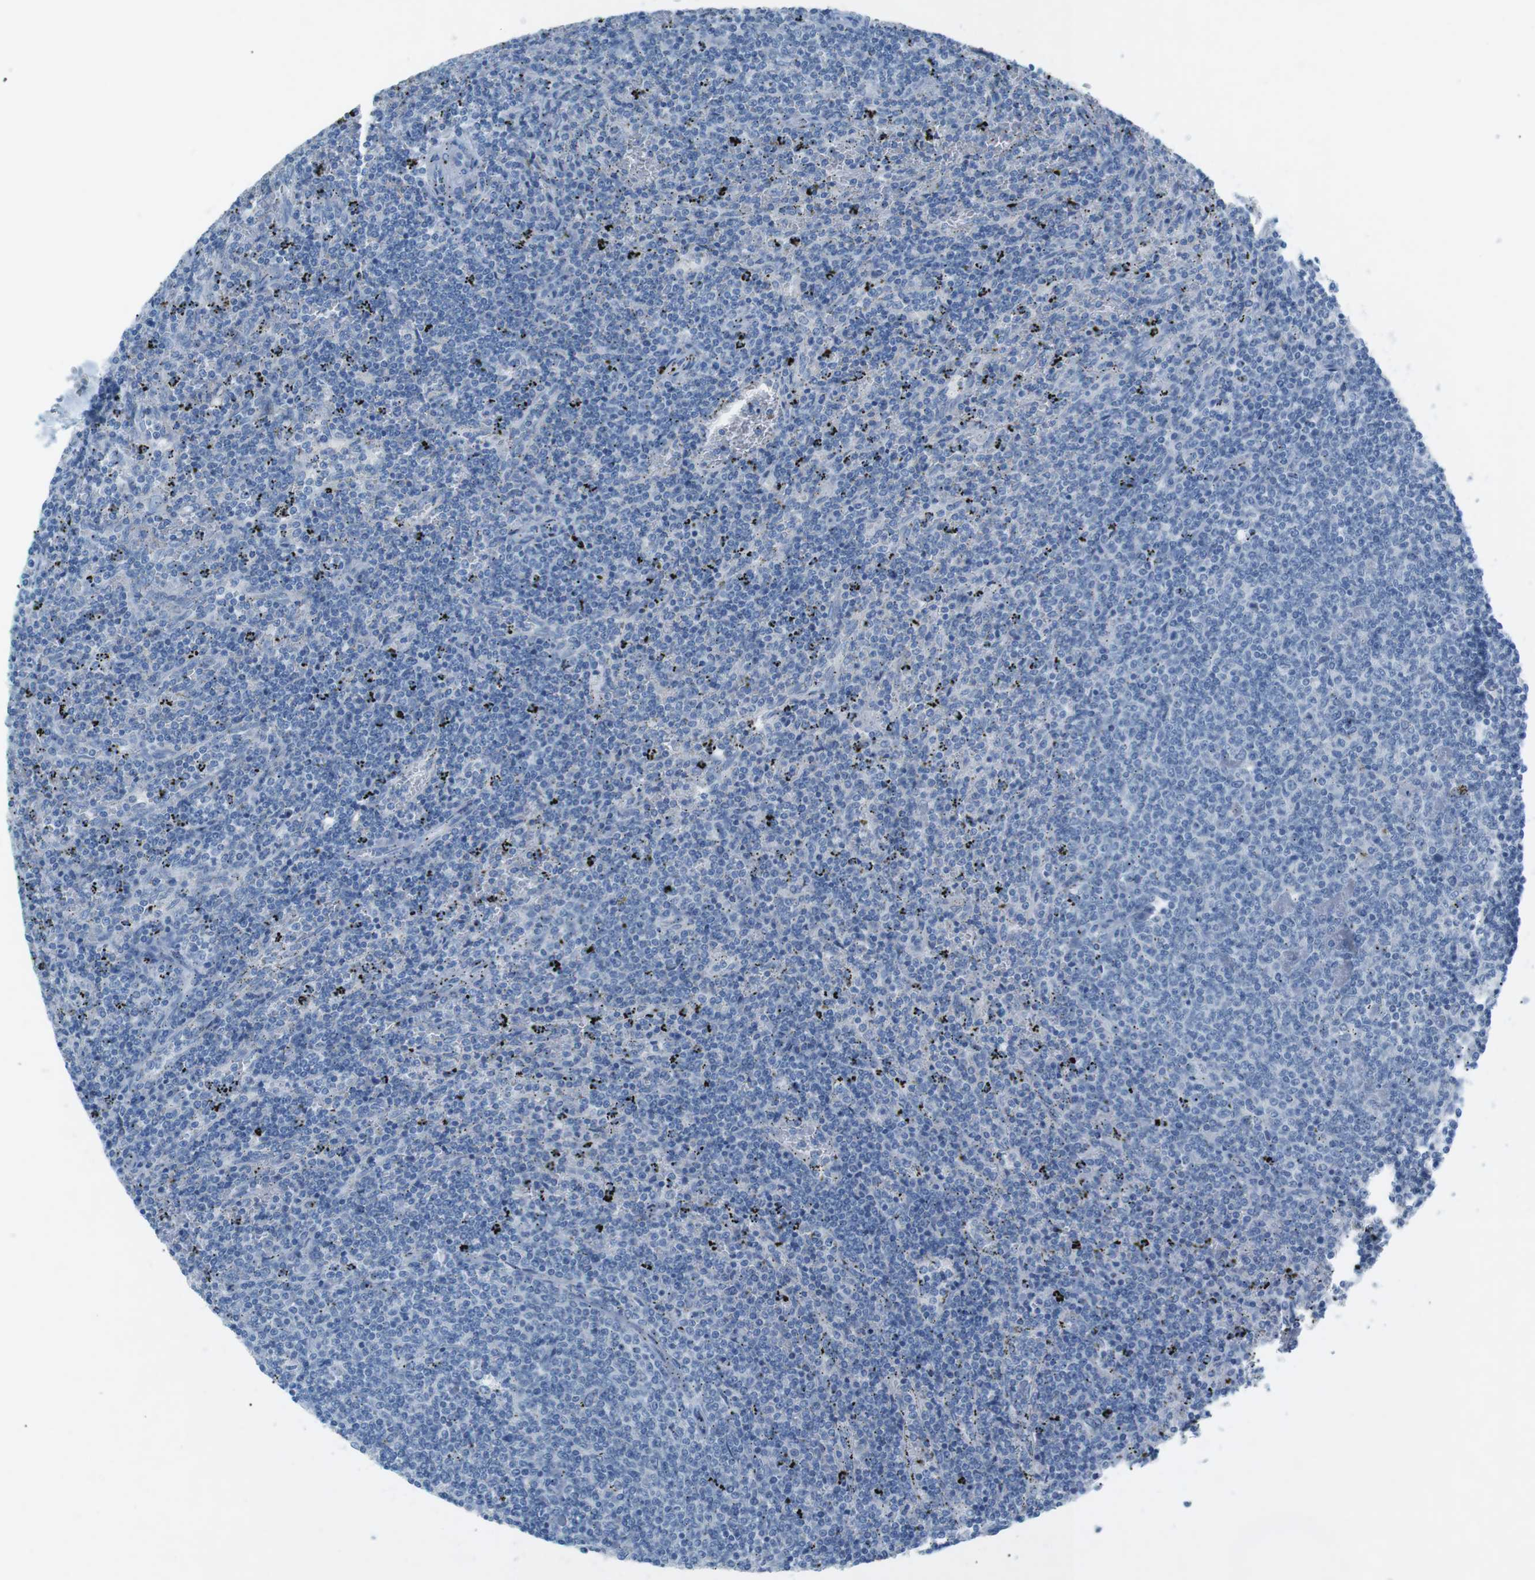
{"staining": {"intensity": "negative", "quantity": "none", "location": "none"}, "tissue": "lymphoma", "cell_type": "Tumor cells", "image_type": "cancer", "snomed": [{"axis": "morphology", "description": "Malignant lymphoma, non-Hodgkin's type, Low grade"}, {"axis": "topography", "description": "Spleen"}], "caption": "High magnification brightfield microscopy of lymphoma stained with DAB (brown) and counterstained with hematoxylin (blue): tumor cells show no significant expression.", "gene": "SALL4", "patient": {"sex": "female", "age": 50}}